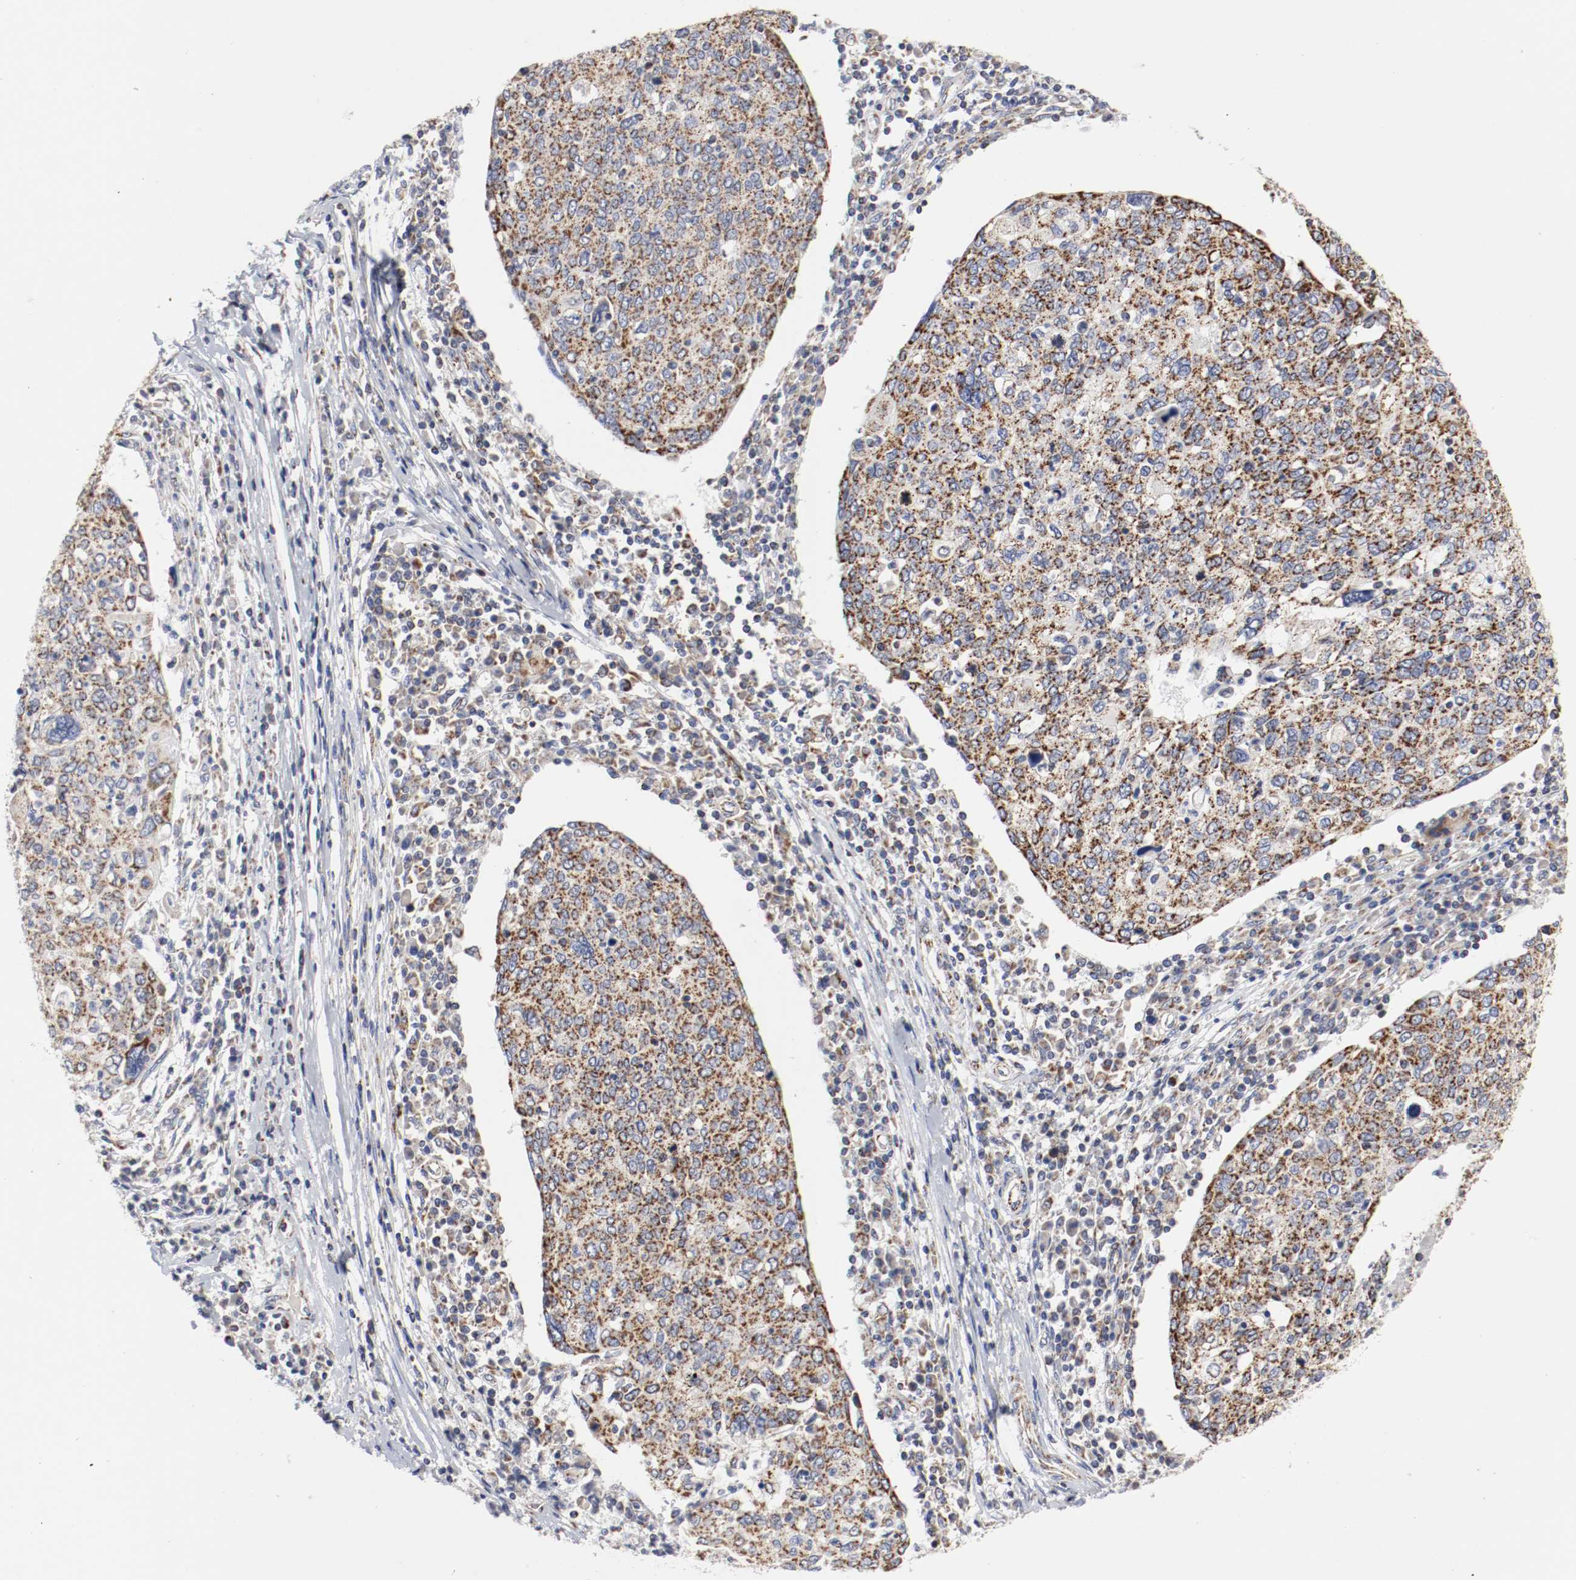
{"staining": {"intensity": "strong", "quantity": ">75%", "location": "cytoplasmic/membranous"}, "tissue": "cervical cancer", "cell_type": "Tumor cells", "image_type": "cancer", "snomed": [{"axis": "morphology", "description": "Squamous cell carcinoma, NOS"}, {"axis": "topography", "description": "Cervix"}], "caption": "Approximately >75% of tumor cells in cervical squamous cell carcinoma show strong cytoplasmic/membranous protein expression as visualized by brown immunohistochemical staining.", "gene": "AFG3L2", "patient": {"sex": "female", "age": 40}}